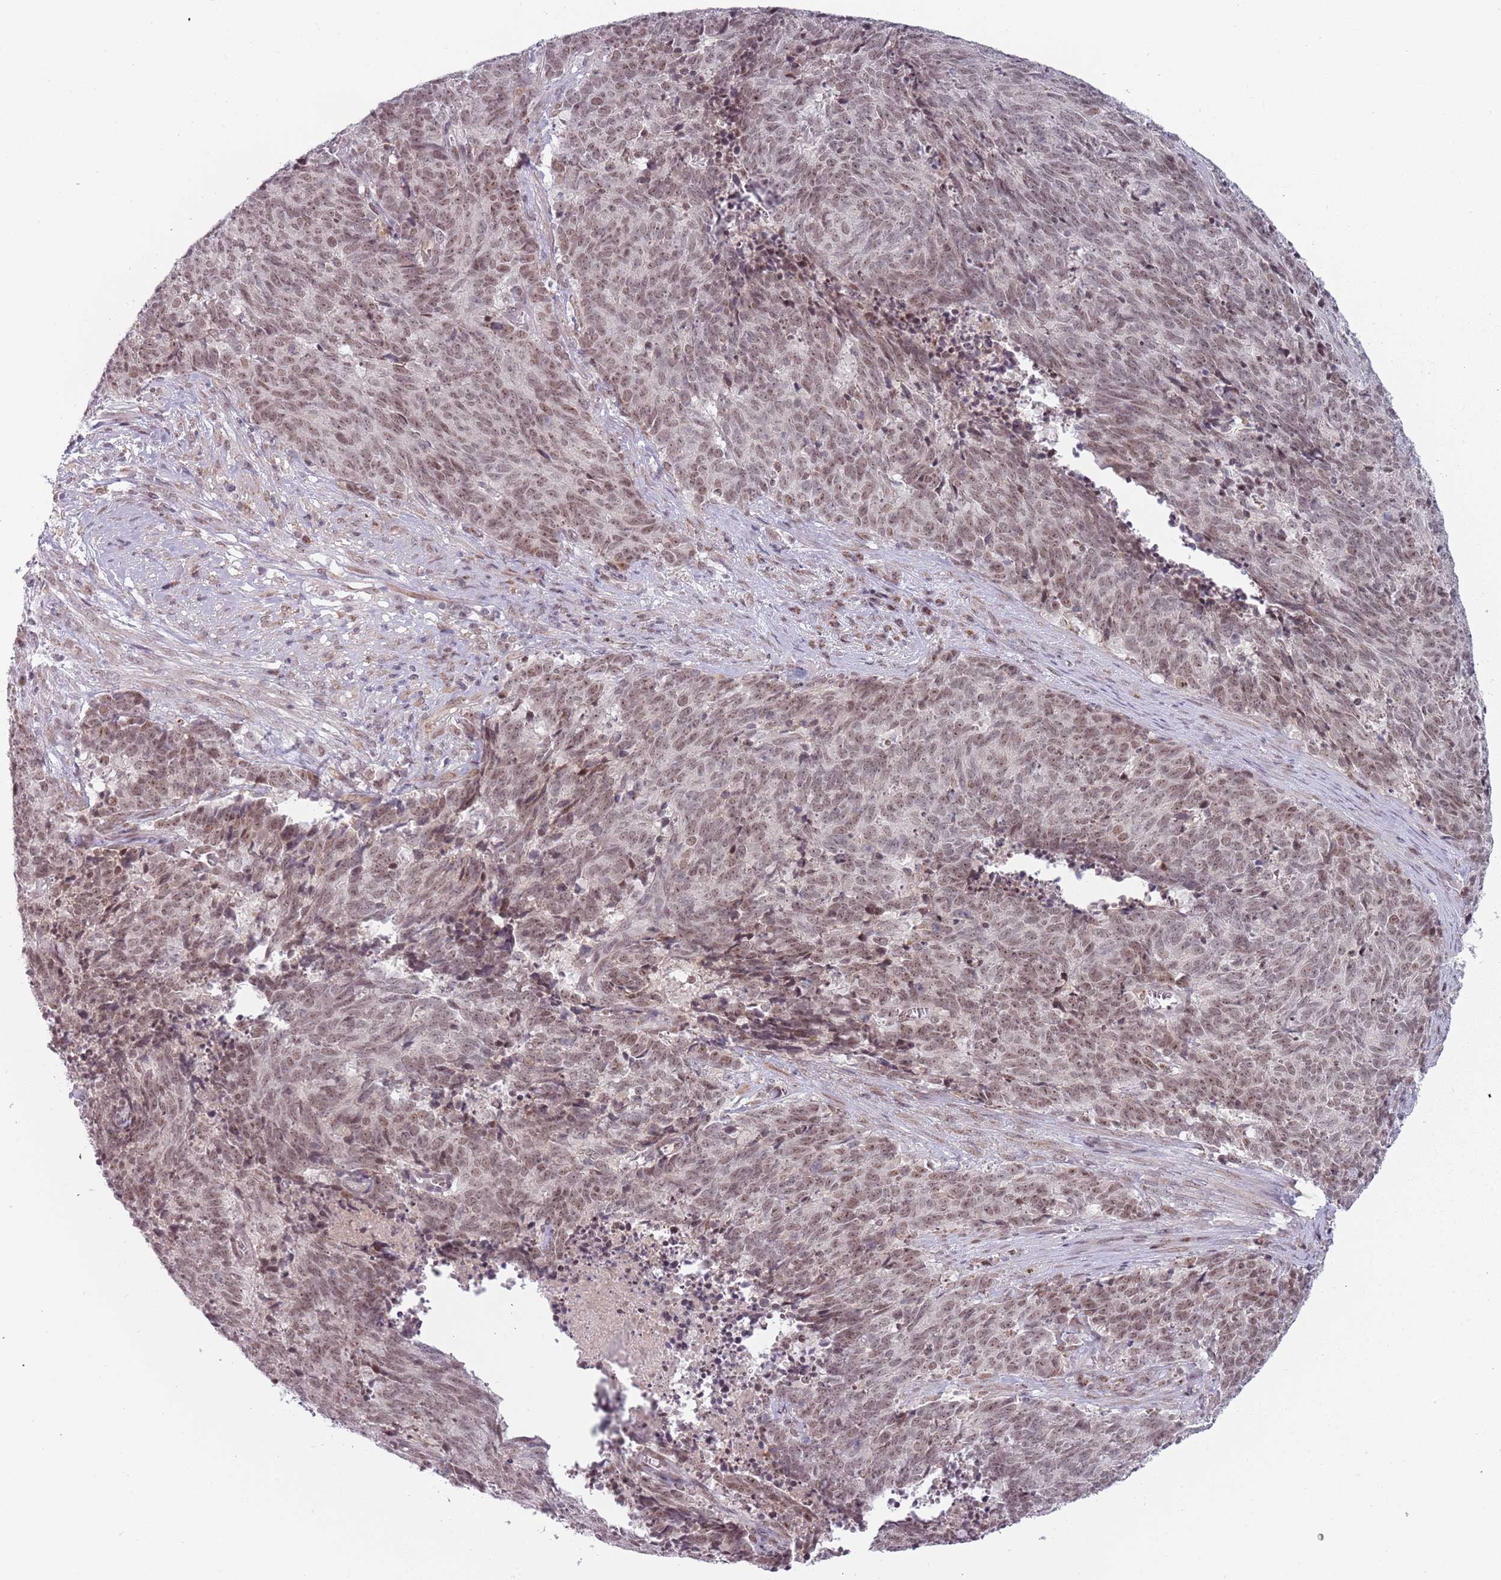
{"staining": {"intensity": "weak", "quantity": ">75%", "location": "nuclear"}, "tissue": "cervical cancer", "cell_type": "Tumor cells", "image_type": "cancer", "snomed": [{"axis": "morphology", "description": "Squamous cell carcinoma, NOS"}, {"axis": "topography", "description": "Cervix"}], "caption": "The micrograph shows a brown stain indicating the presence of a protein in the nuclear of tumor cells in squamous cell carcinoma (cervical). The staining was performed using DAB to visualize the protein expression in brown, while the nuclei were stained in blue with hematoxylin (Magnification: 20x).", "gene": "REXO4", "patient": {"sex": "female", "age": 29}}